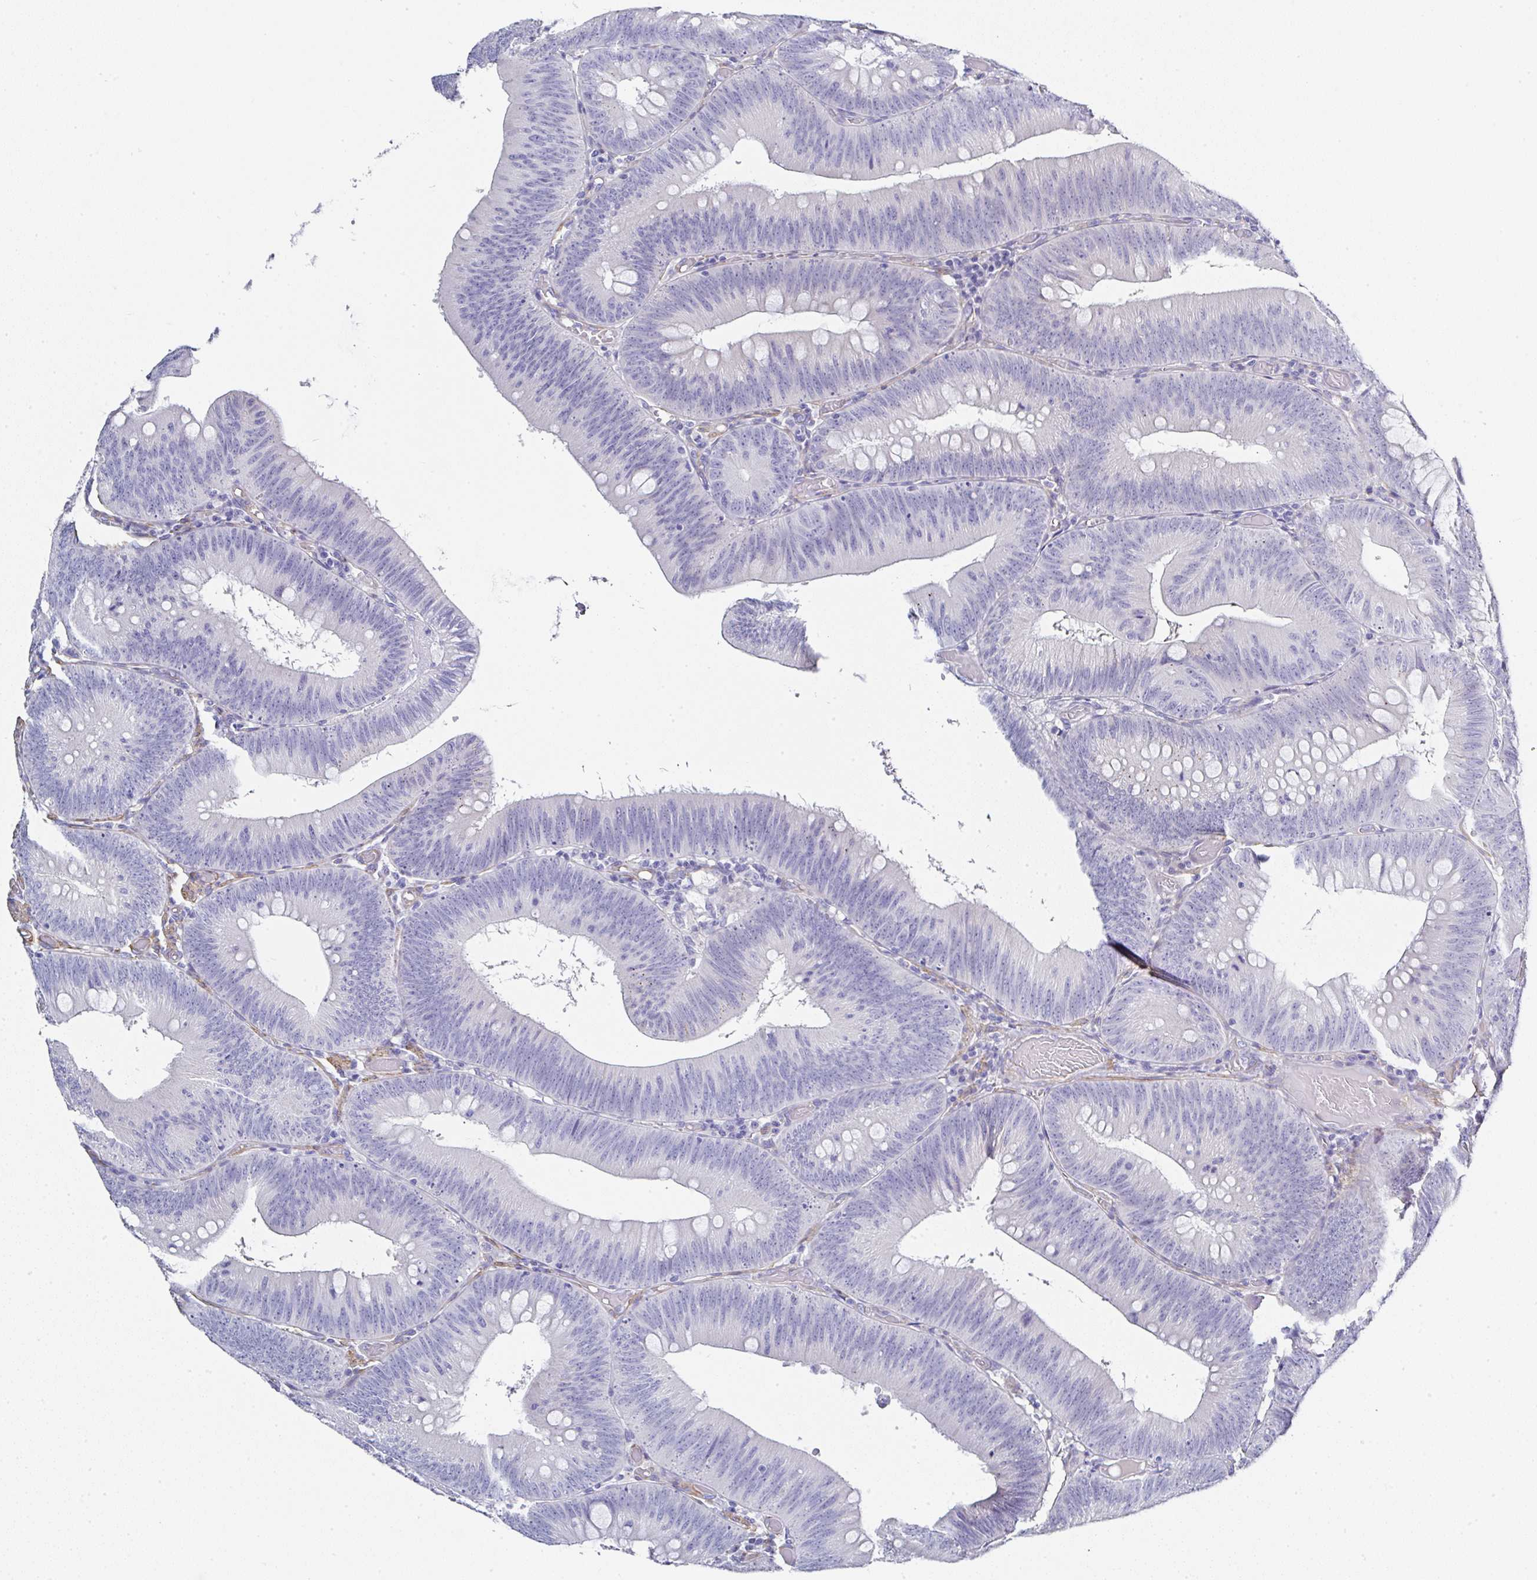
{"staining": {"intensity": "negative", "quantity": "none", "location": "none"}, "tissue": "colorectal cancer", "cell_type": "Tumor cells", "image_type": "cancer", "snomed": [{"axis": "morphology", "description": "Adenocarcinoma, NOS"}, {"axis": "topography", "description": "Colon"}], "caption": "Colorectal adenocarcinoma was stained to show a protein in brown. There is no significant expression in tumor cells. (DAB immunohistochemistry visualized using brightfield microscopy, high magnification).", "gene": "PPFIA4", "patient": {"sex": "male", "age": 84}}